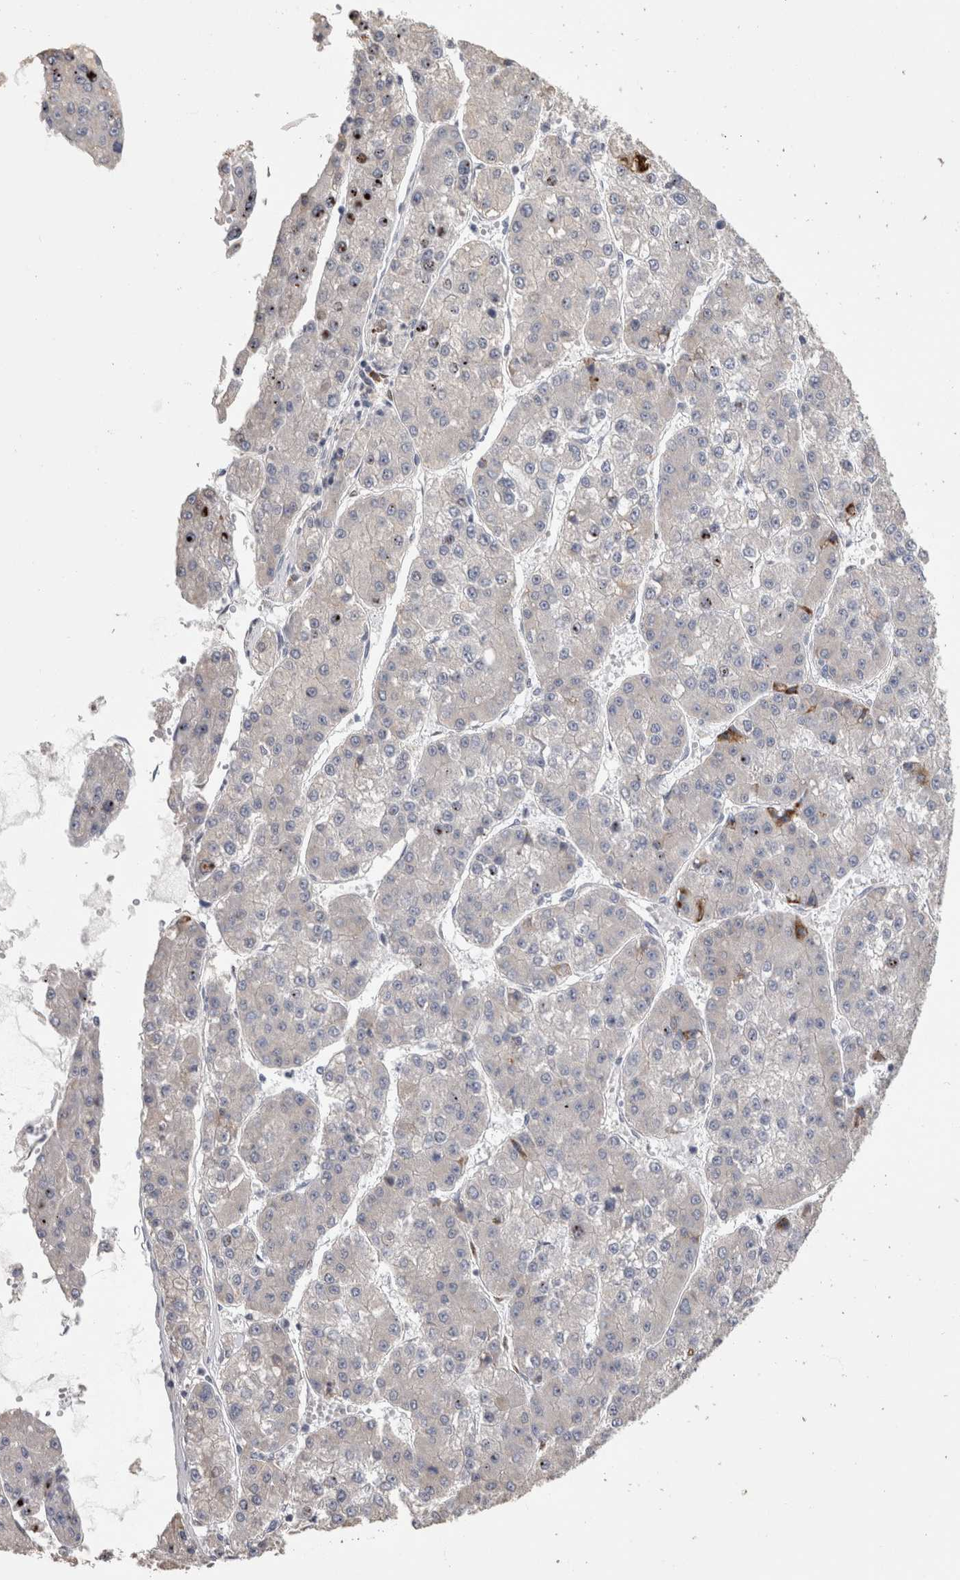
{"staining": {"intensity": "strong", "quantity": "<25%", "location": "nuclear"}, "tissue": "liver cancer", "cell_type": "Tumor cells", "image_type": "cancer", "snomed": [{"axis": "morphology", "description": "Carcinoma, Hepatocellular, NOS"}, {"axis": "topography", "description": "Liver"}], "caption": "Immunohistochemistry image of neoplastic tissue: human liver cancer stained using IHC demonstrates medium levels of strong protein expression localized specifically in the nuclear of tumor cells, appearing as a nuclear brown color.", "gene": "IL33", "patient": {"sex": "female", "age": 73}}